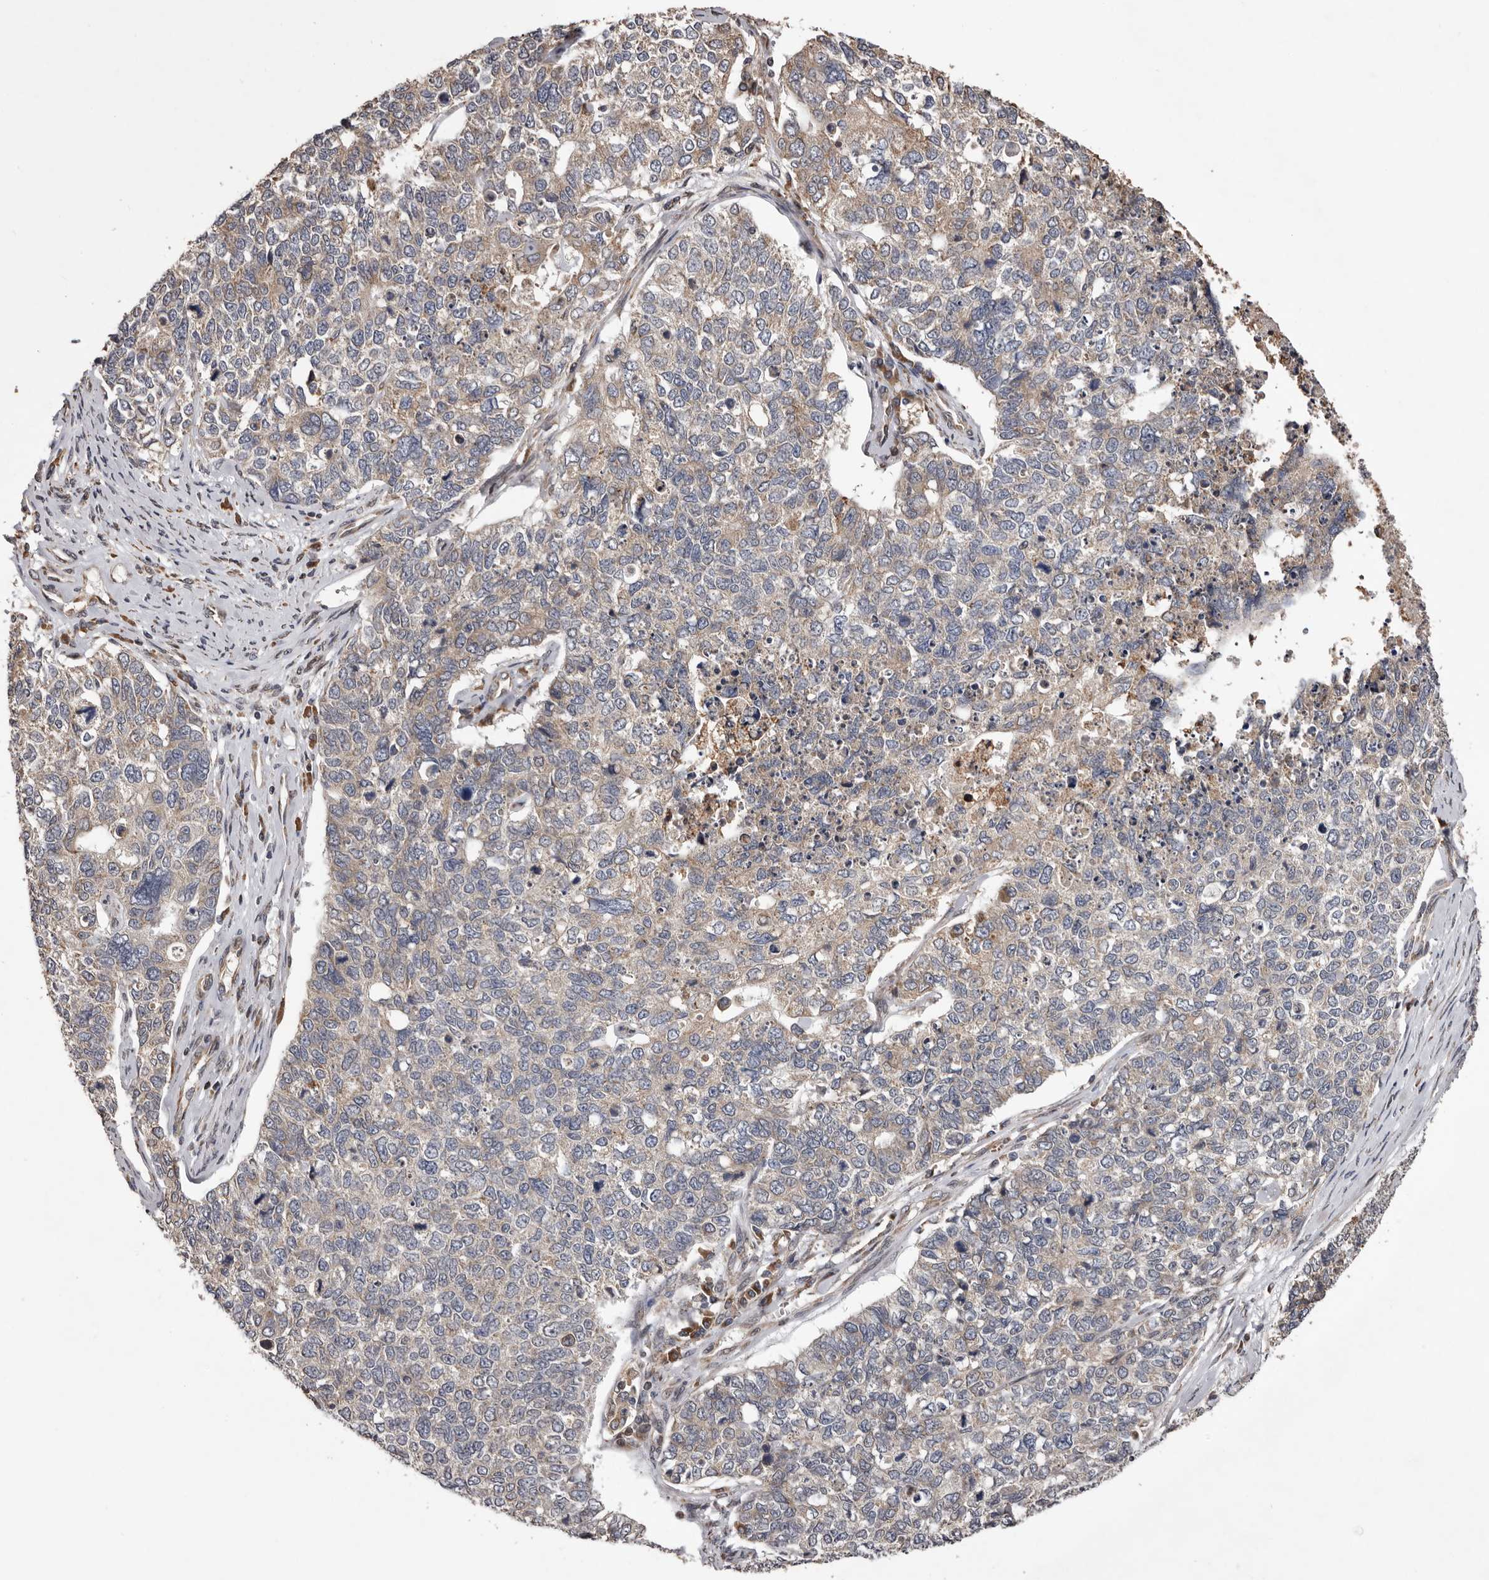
{"staining": {"intensity": "weak", "quantity": ">75%", "location": "cytoplasmic/membranous"}, "tissue": "cervical cancer", "cell_type": "Tumor cells", "image_type": "cancer", "snomed": [{"axis": "morphology", "description": "Squamous cell carcinoma, NOS"}, {"axis": "topography", "description": "Cervix"}], "caption": "DAB (3,3'-diaminobenzidine) immunohistochemical staining of cervical squamous cell carcinoma exhibits weak cytoplasmic/membranous protein staining in about >75% of tumor cells.", "gene": "GADD45B", "patient": {"sex": "female", "age": 63}}